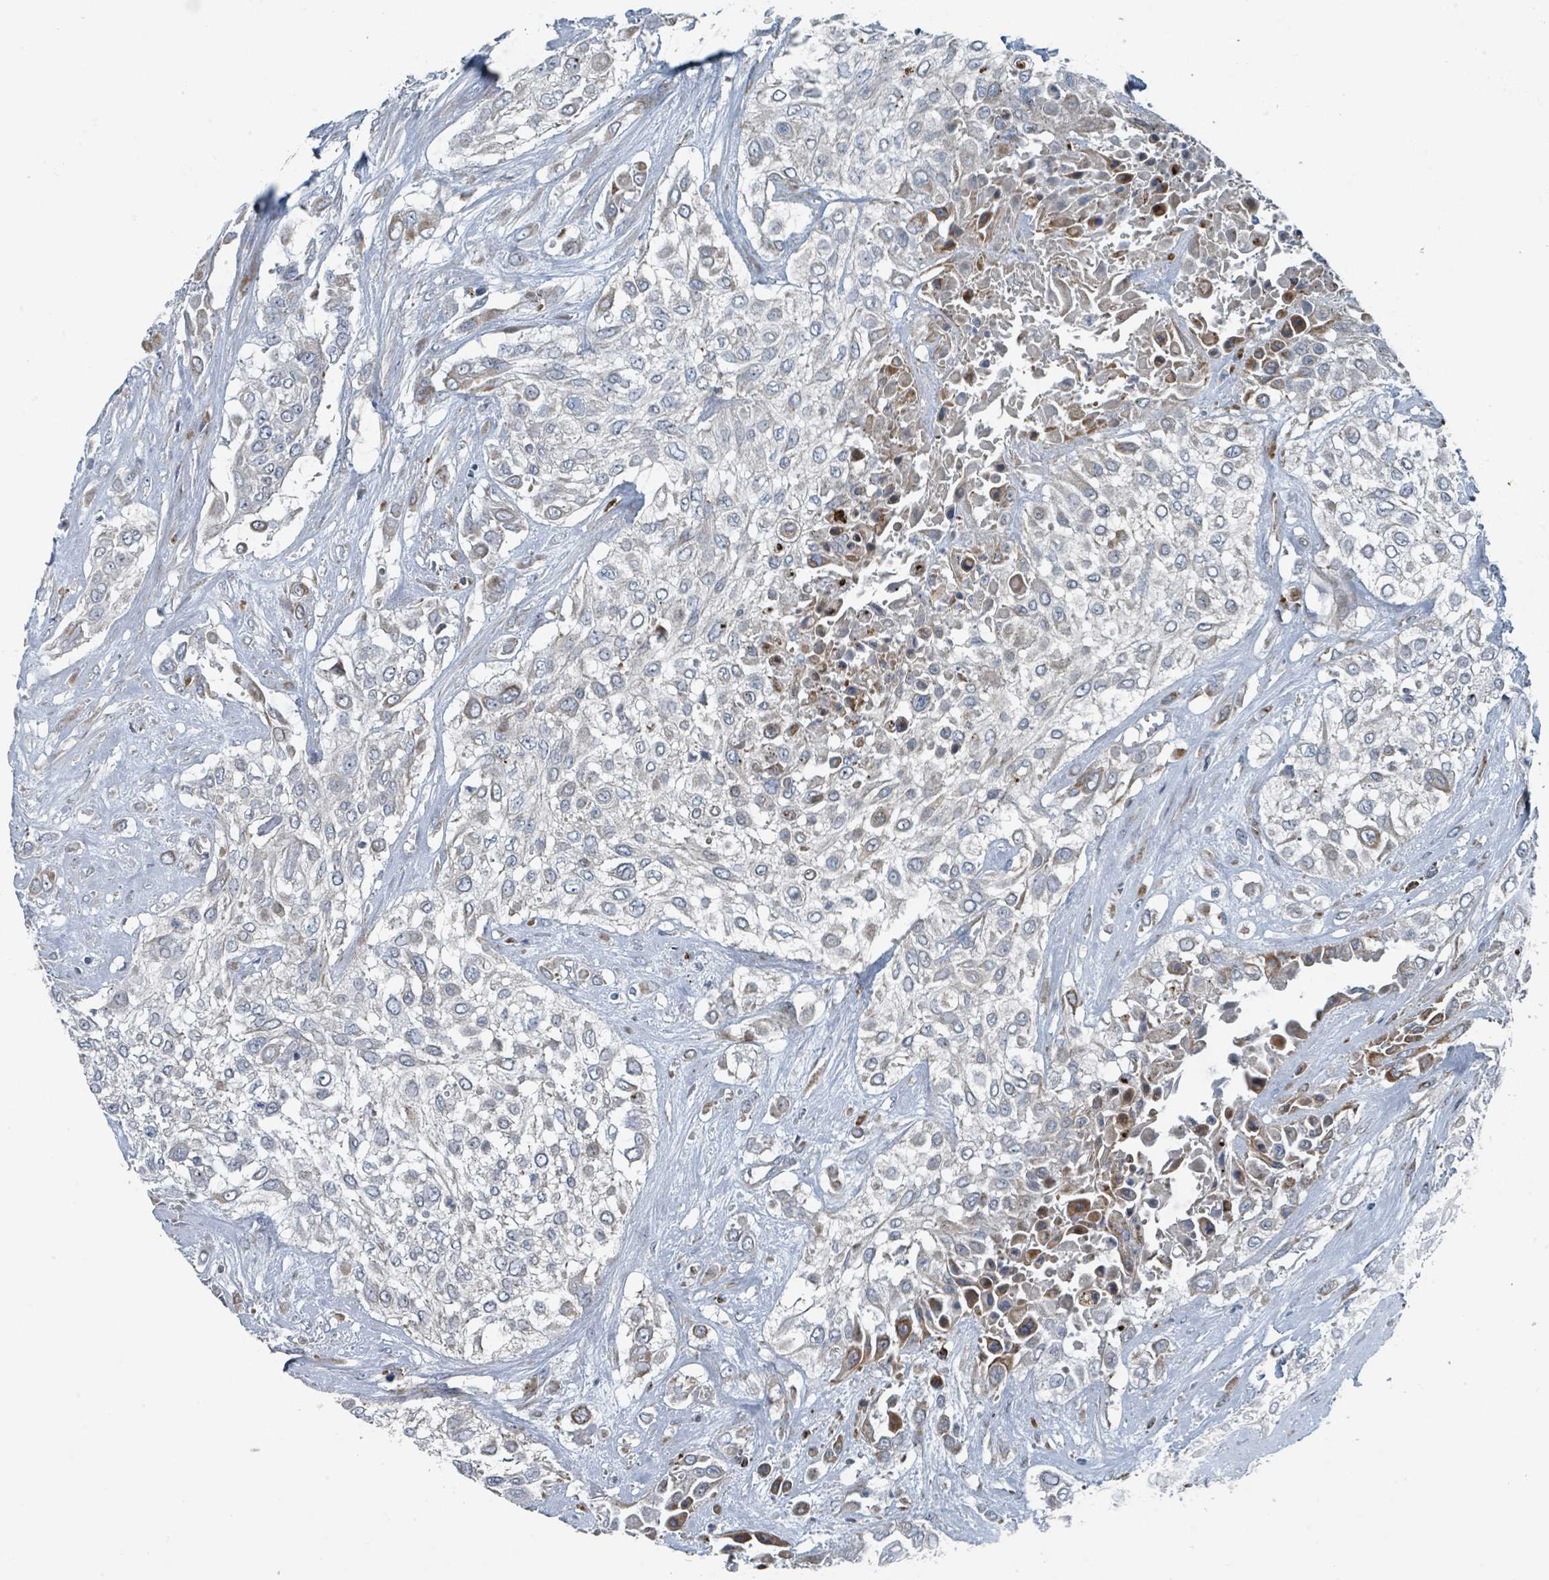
{"staining": {"intensity": "moderate", "quantity": "<25%", "location": "cytoplasmic/membranous"}, "tissue": "urothelial cancer", "cell_type": "Tumor cells", "image_type": "cancer", "snomed": [{"axis": "morphology", "description": "Urothelial carcinoma, High grade"}, {"axis": "topography", "description": "Urinary bladder"}], "caption": "Immunohistochemical staining of urothelial carcinoma (high-grade) shows moderate cytoplasmic/membranous protein staining in approximately <25% of tumor cells.", "gene": "DIPK2A", "patient": {"sex": "male", "age": 57}}